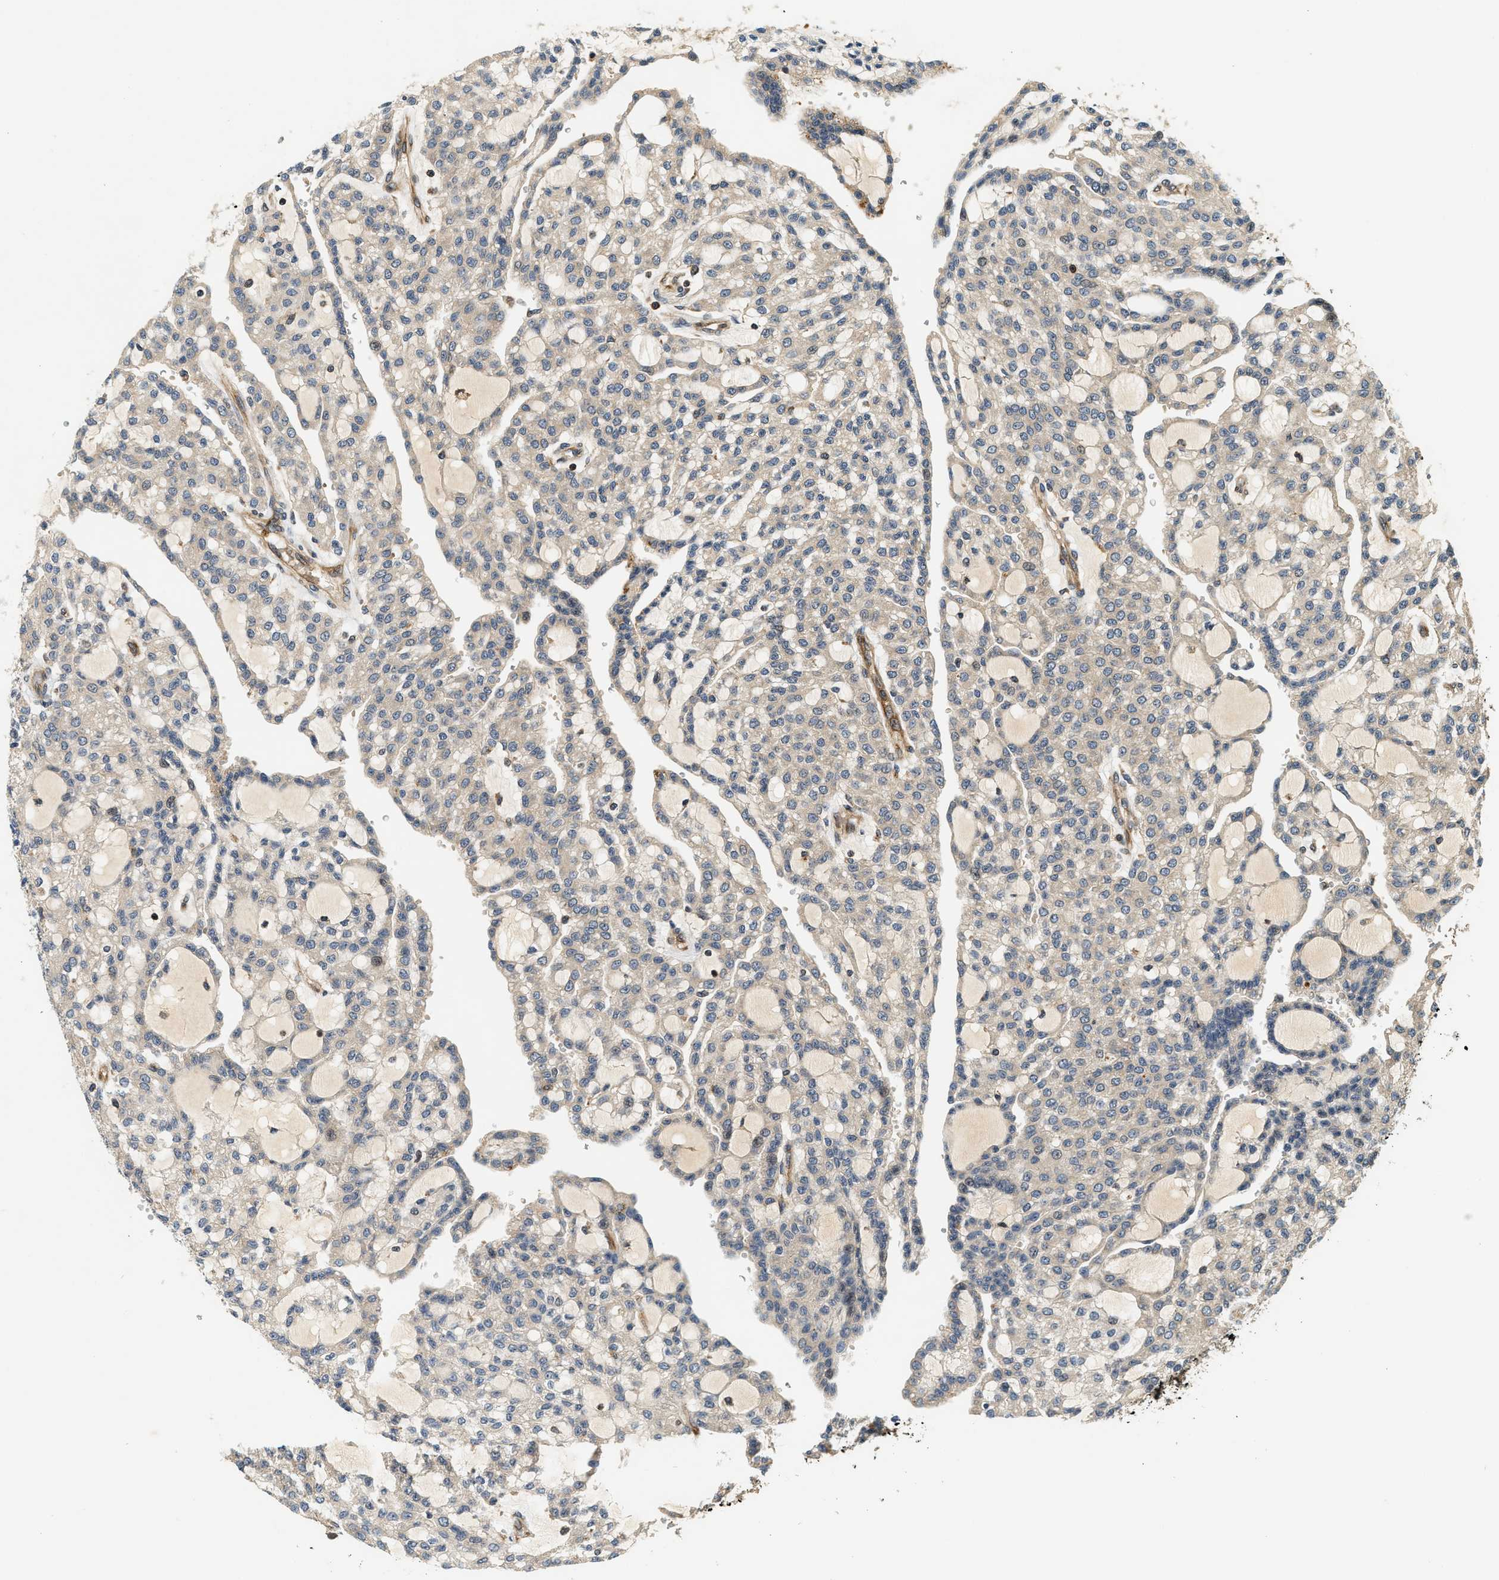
{"staining": {"intensity": "negative", "quantity": "none", "location": "none"}, "tissue": "renal cancer", "cell_type": "Tumor cells", "image_type": "cancer", "snomed": [{"axis": "morphology", "description": "Adenocarcinoma, NOS"}, {"axis": "topography", "description": "Kidney"}], "caption": "Renal cancer was stained to show a protein in brown. There is no significant expression in tumor cells.", "gene": "SAMD9", "patient": {"sex": "male", "age": 63}}